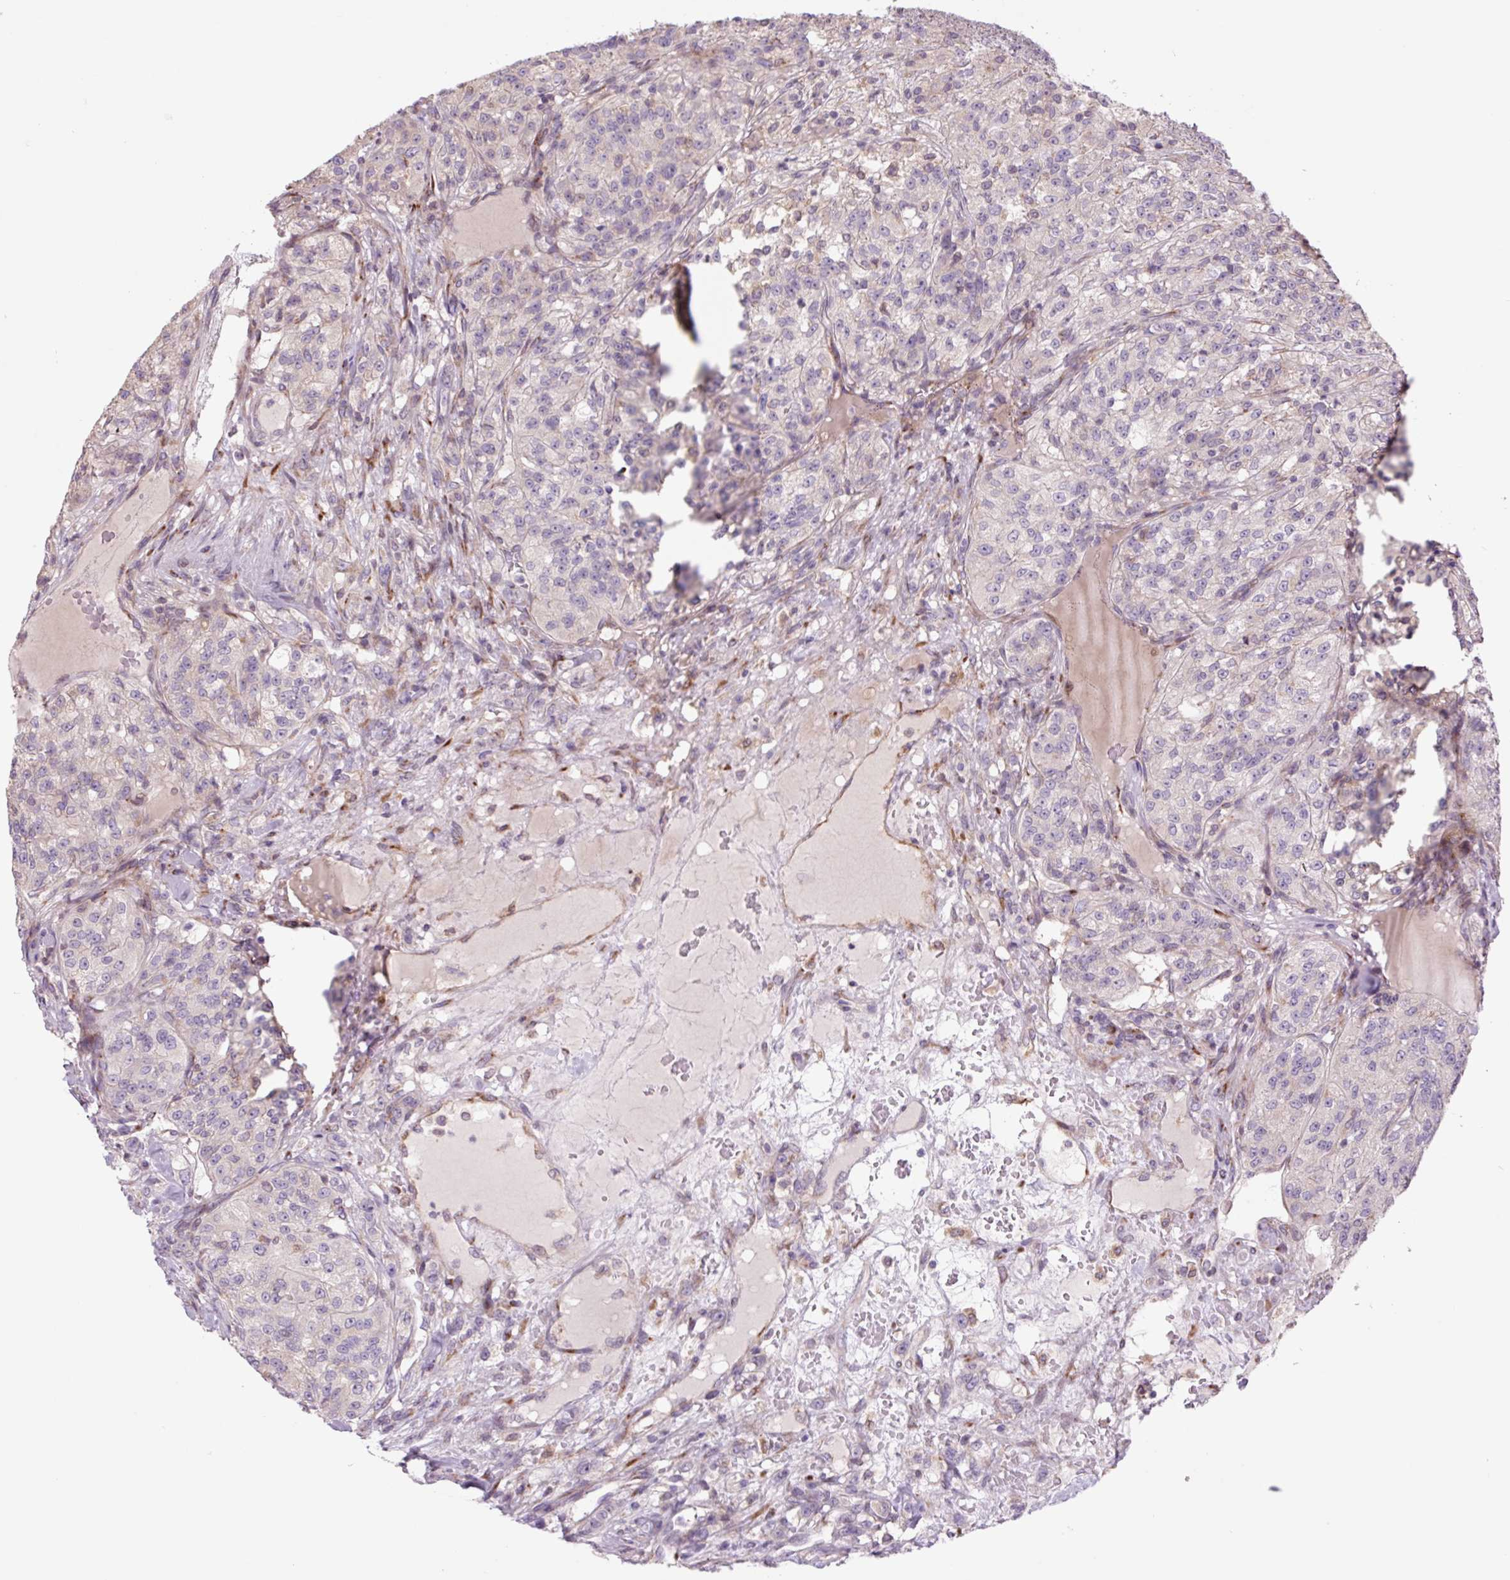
{"staining": {"intensity": "negative", "quantity": "none", "location": "none"}, "tissue": "renal cancer", "cell_type": "Tumor cells", "image_type": "cancer", "snomed": [{"axis": "morphology", "description": "Adenocarcinoma, NOS"}, {"axis": "topography", "description": "Kidney"}], "caption": "Tumor cells show no significant positivity in renal adenocarcinoma. (DAB (3,3'-diaminobenzidine) IHC visualized using brightfield microscopy, high magnification).", "gene": "PLA2G4A", "patient": {"sex": "female", "age": 63}}